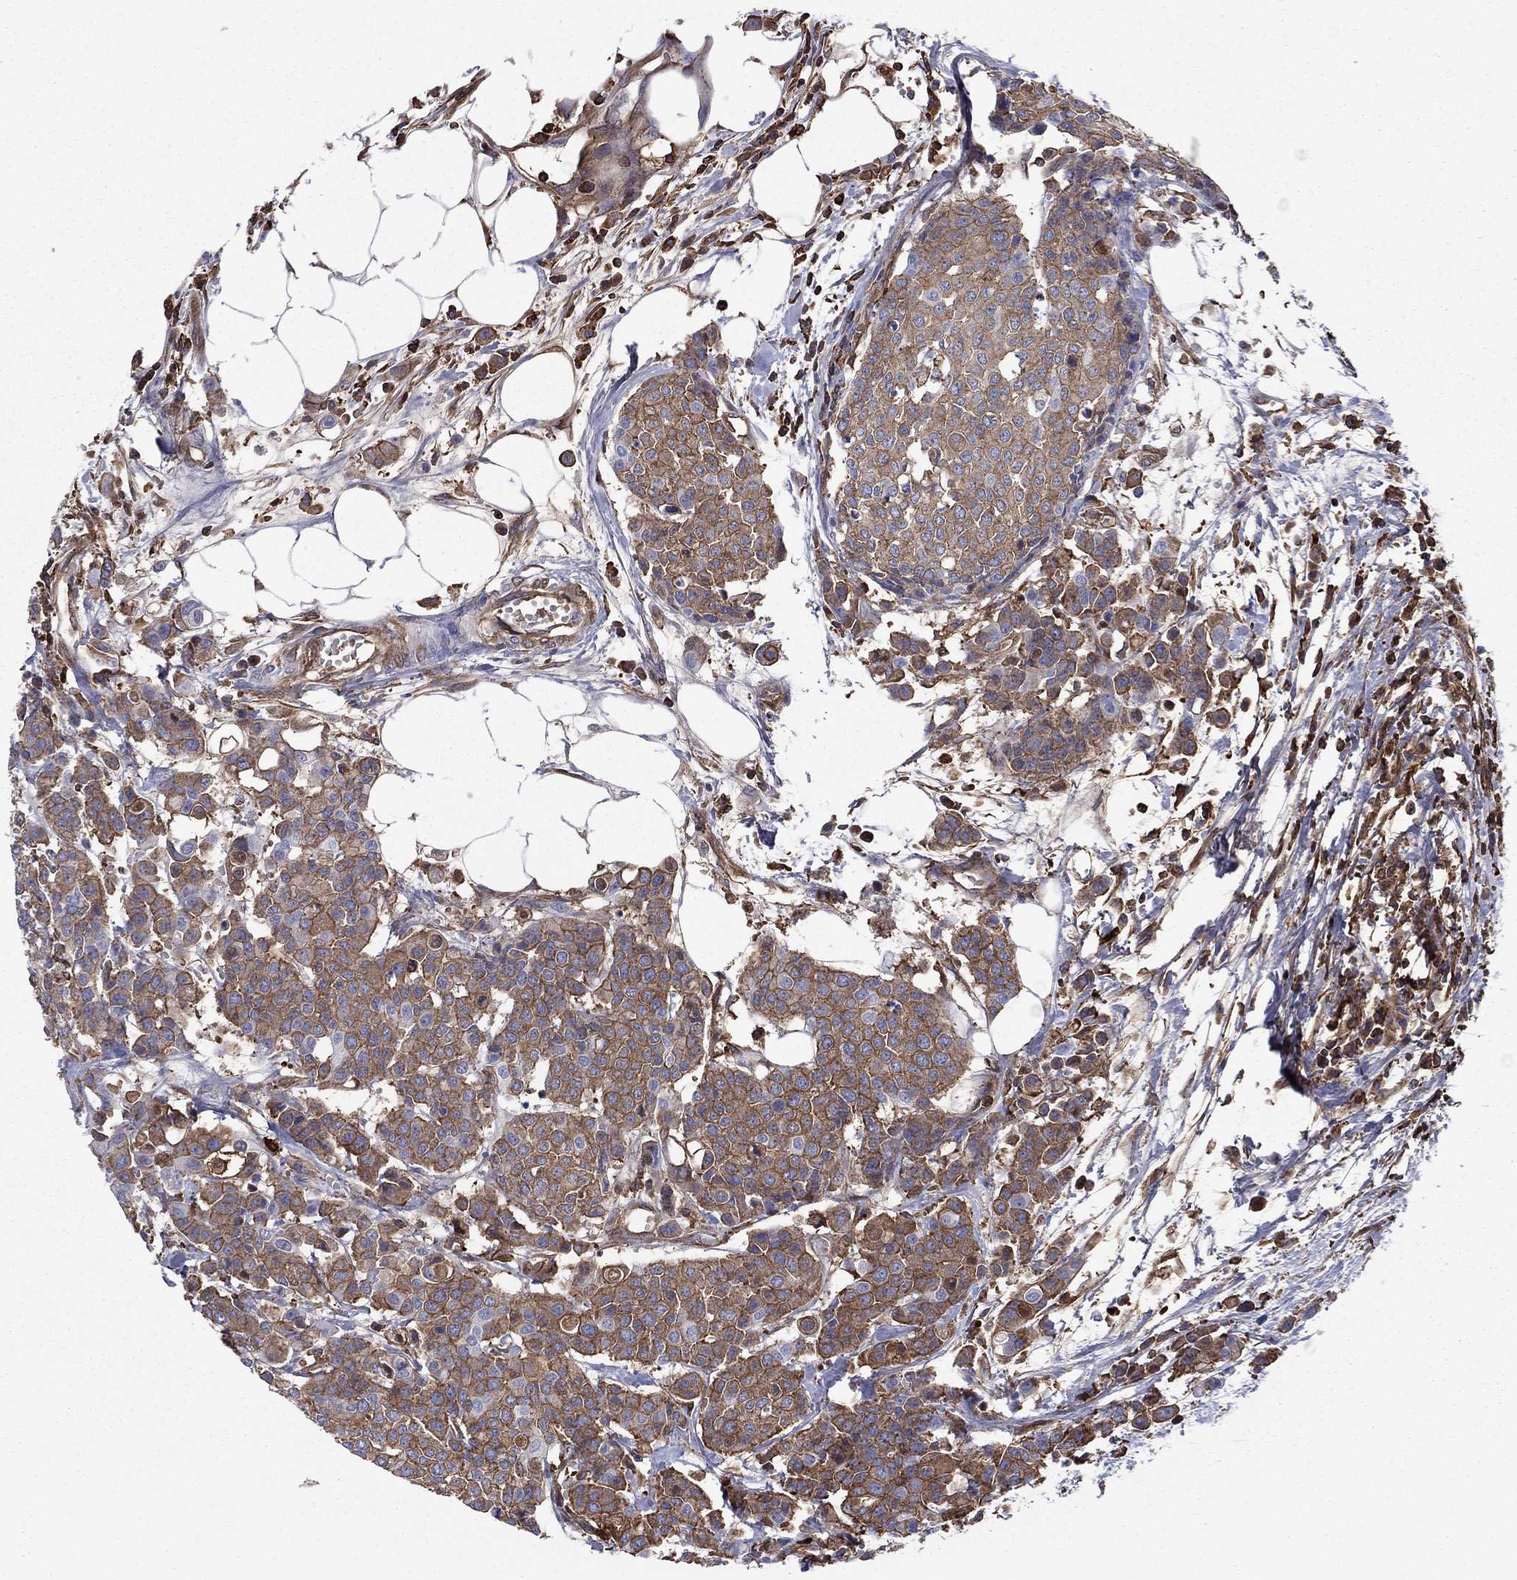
{"staining": {"intensity": "moderate", "quantity": ">75%", "location": "cytoplasmic/membranous"}, "tissue": "carcinoid", "cell_type": "Tumor cells", "image_type": "cancer", "snomed": [{"axis": "morphology", "description": "Carcinoid, malignant, NOS"}, {"axis": "topography", "description": "Colon"}], "caption": "A histopathology image showing moderate cytoplasmic/membranous positivity in approximately >75% of tumor cells in carcinoid (malignant), as visualized by brown immunohistochemical staining.", "gene": "HPX", "patient": {"sex": "male", "age": 81}}